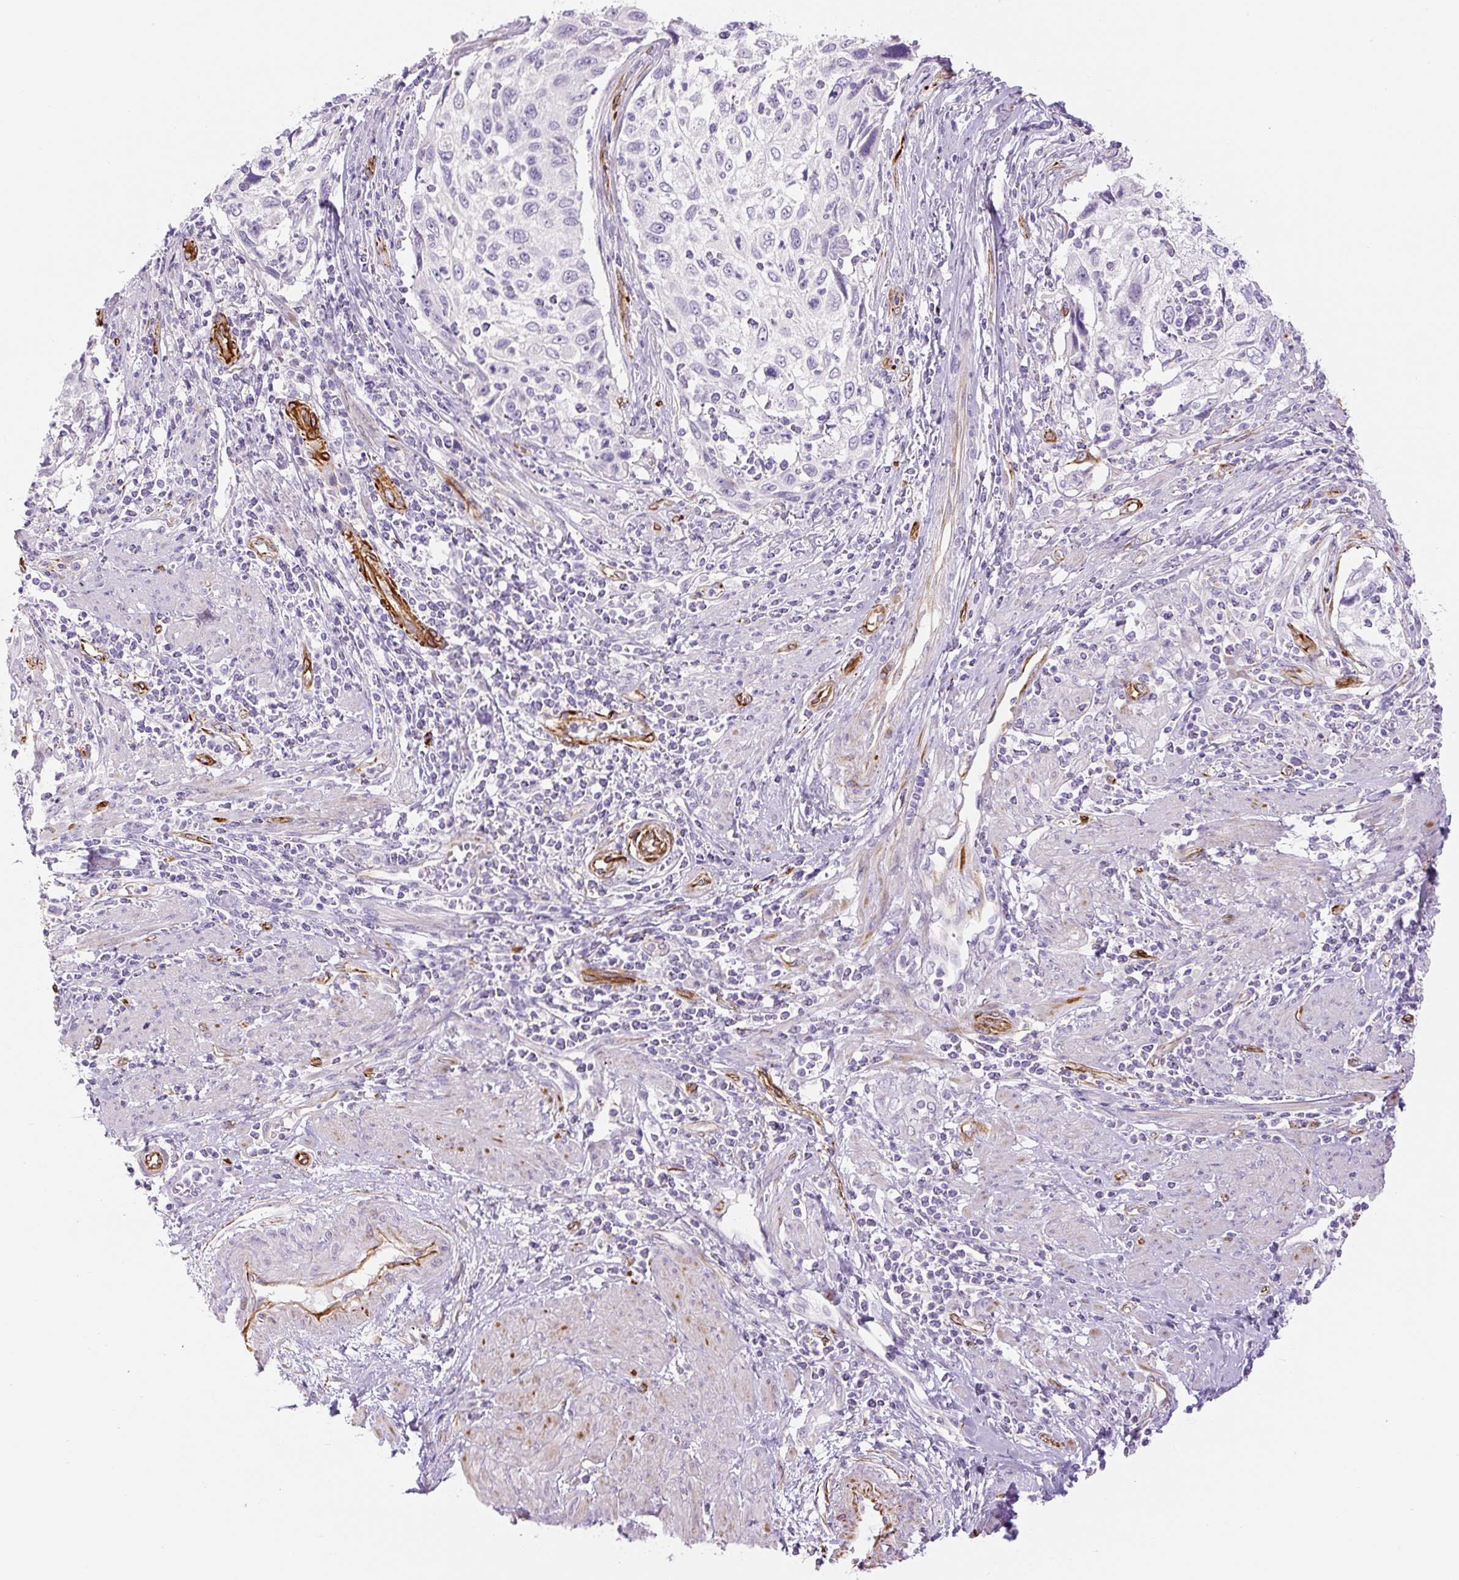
{"staining": {"intensity": "negative", "quantity": "none", "location": "none"}, "tissue": "cervical cancer", "cell_type": "Tumor cells", "image_type": "cancer", "snomed": [{"axis": "morphology", "description": "Squamous cell carcinoma, NOS"}, {"axis": "topography", "description": "Cervix"}], "caption": "There is no significant positivity in tumor cells of cervical cancer.", "gene": "NES", "patient": {"sex": "female", "age": 70}}